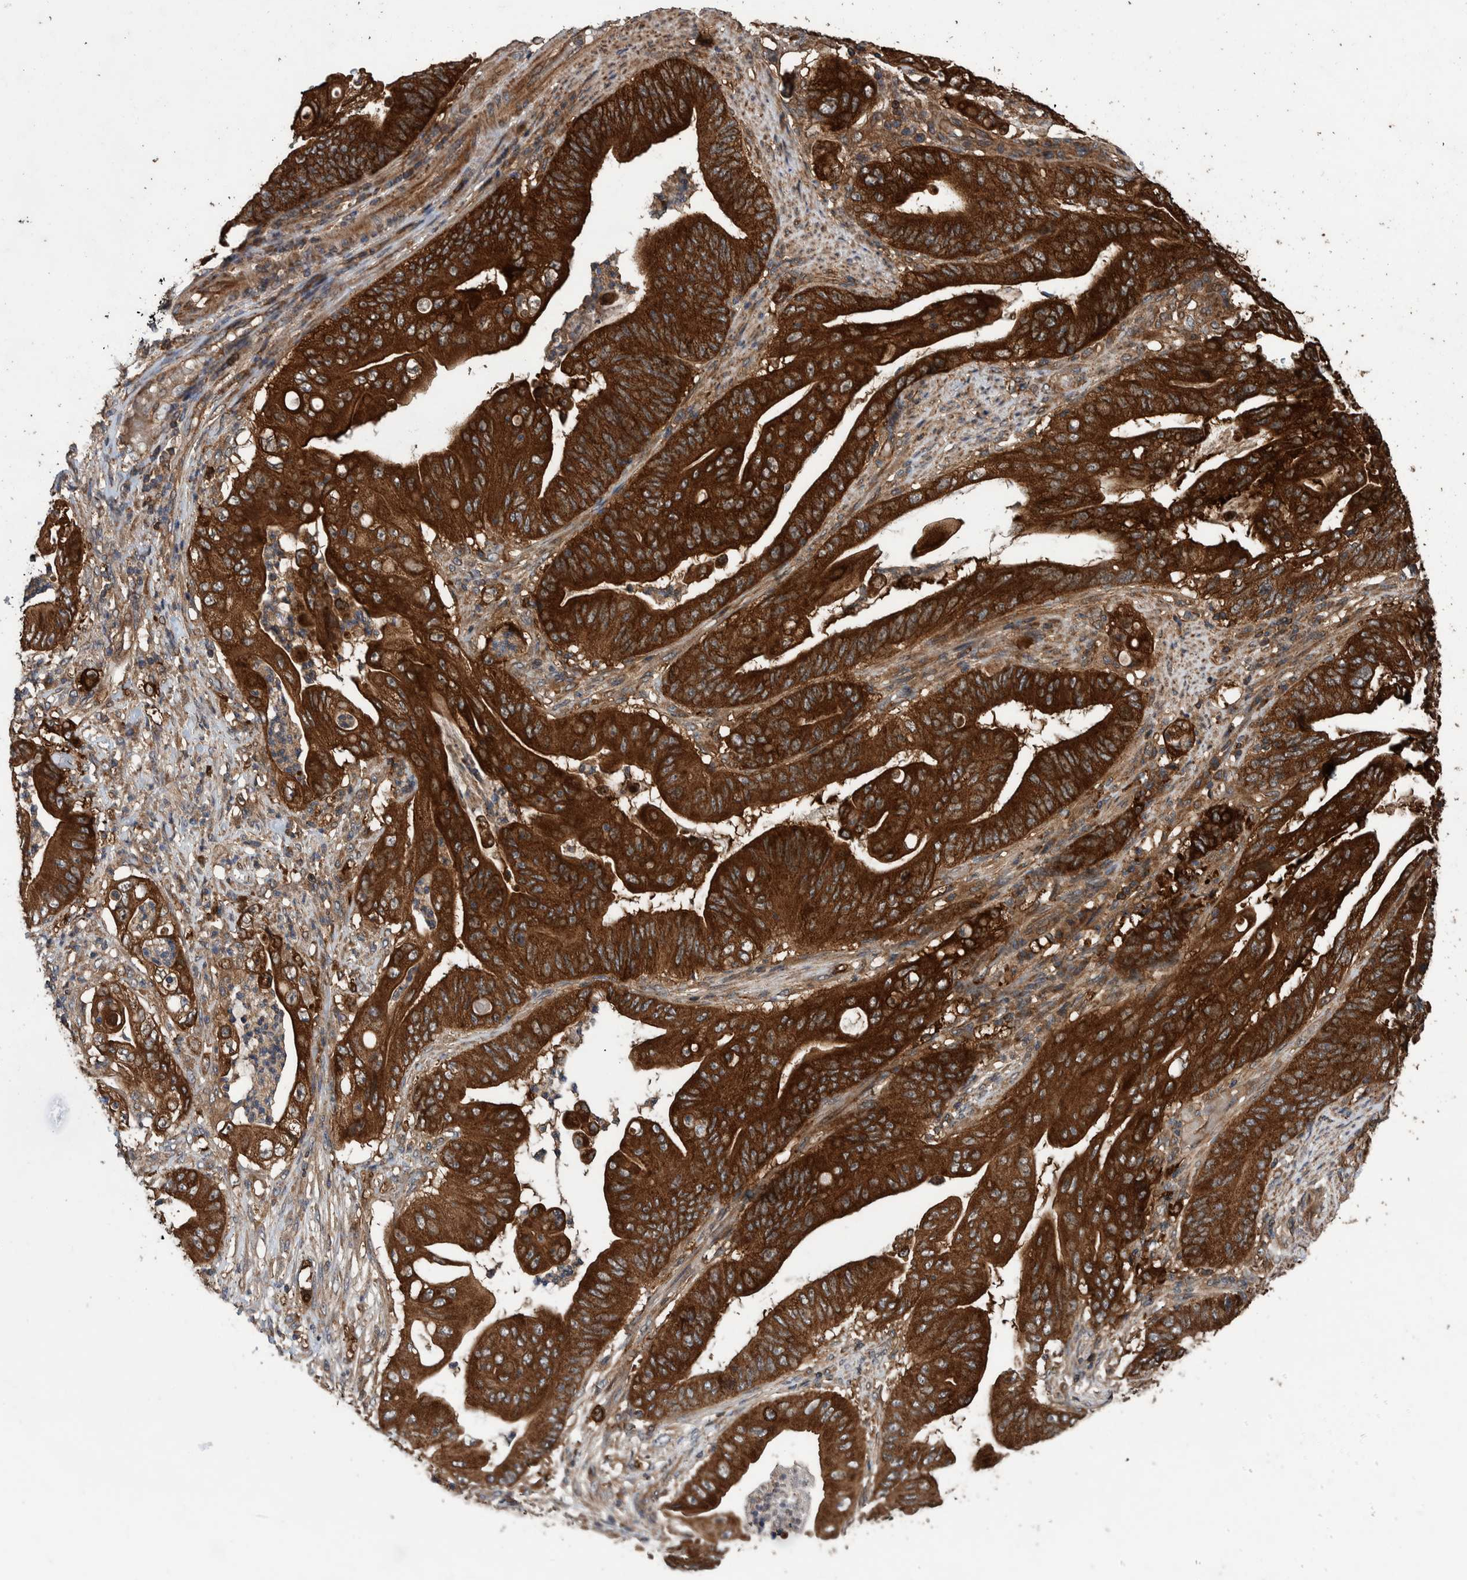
{"staining": {"intensity": "strong", "quantity": ">75%", "location": "cytoplasmic/membranous"}, "tissue": "stomach cancer", "cell_type": "Tumor cells", "image_type": "cancer", "snomed": [{"axis": "morphology", "description": "Adenocarcinoma, NOS"}, {"axis": "topography", "description": "Stomach"}], "caption": "Human adenocarcinoma (stomach) stained with a brown dye displays strong cytoplasmic/membranous positive staining in about >75% of tumor cells.", "gene": "TRIM16", "patient": {"sex": "female", "age": 73}}